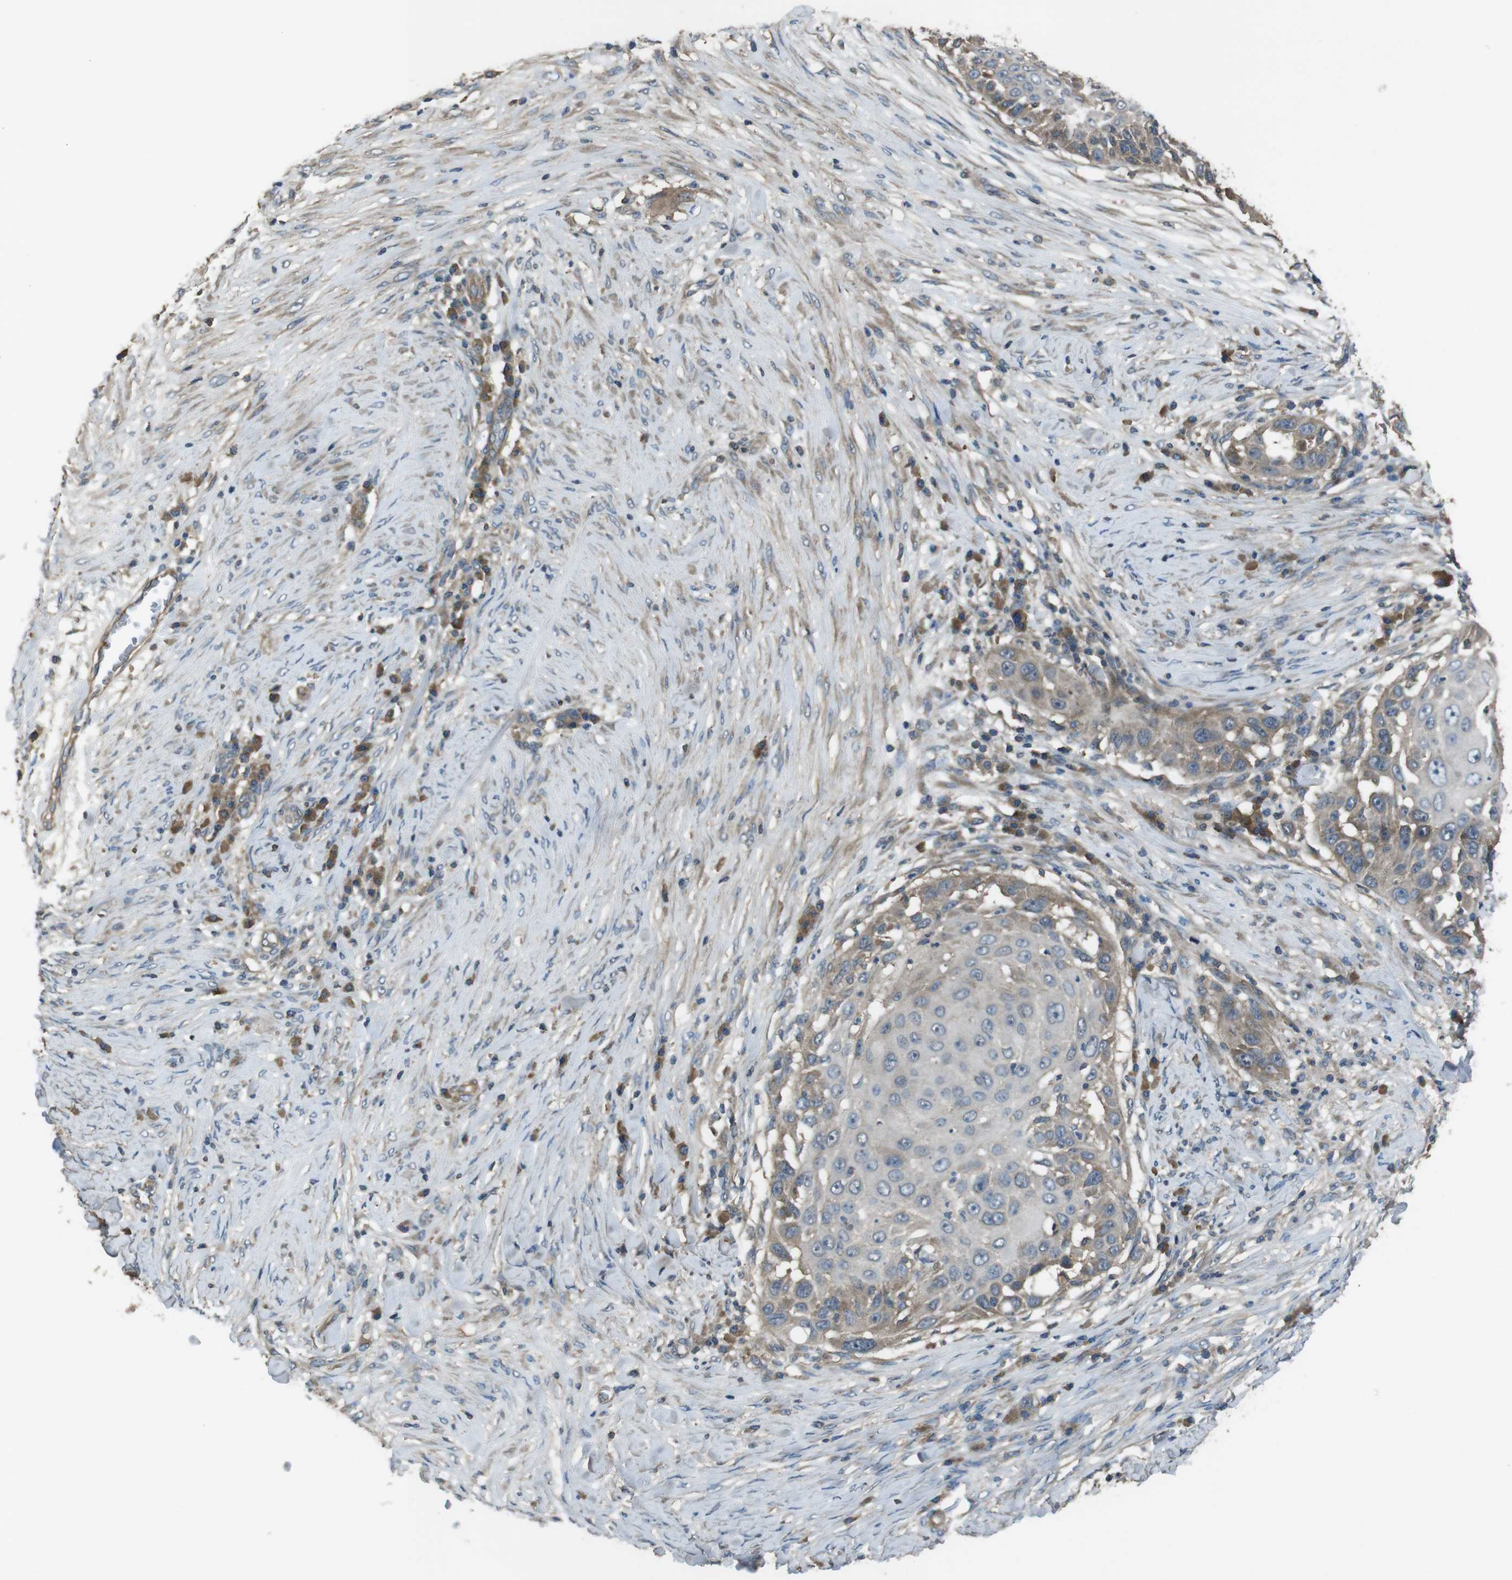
{"staining": {"intensity": "weak", "quantity": "25%-75%", "location": "cytoplasmic/membranous"}, "tissue": "skin cancer", "cell_type": "Tumor cells", "image_type": "cancer", "snomed": [{"axis": "morphology", "description": "Squamous cell carcinoma, NOS"}, {"axis": "topography", "description": "Skin"}], "caption": "Skin cancer stained with IHC exhibits weak cytoplasmic/membranous positivity in about 25%-75% of tumor cells.", "gene": "FUT2", "patient": {"sex": "female", "age": 44}}